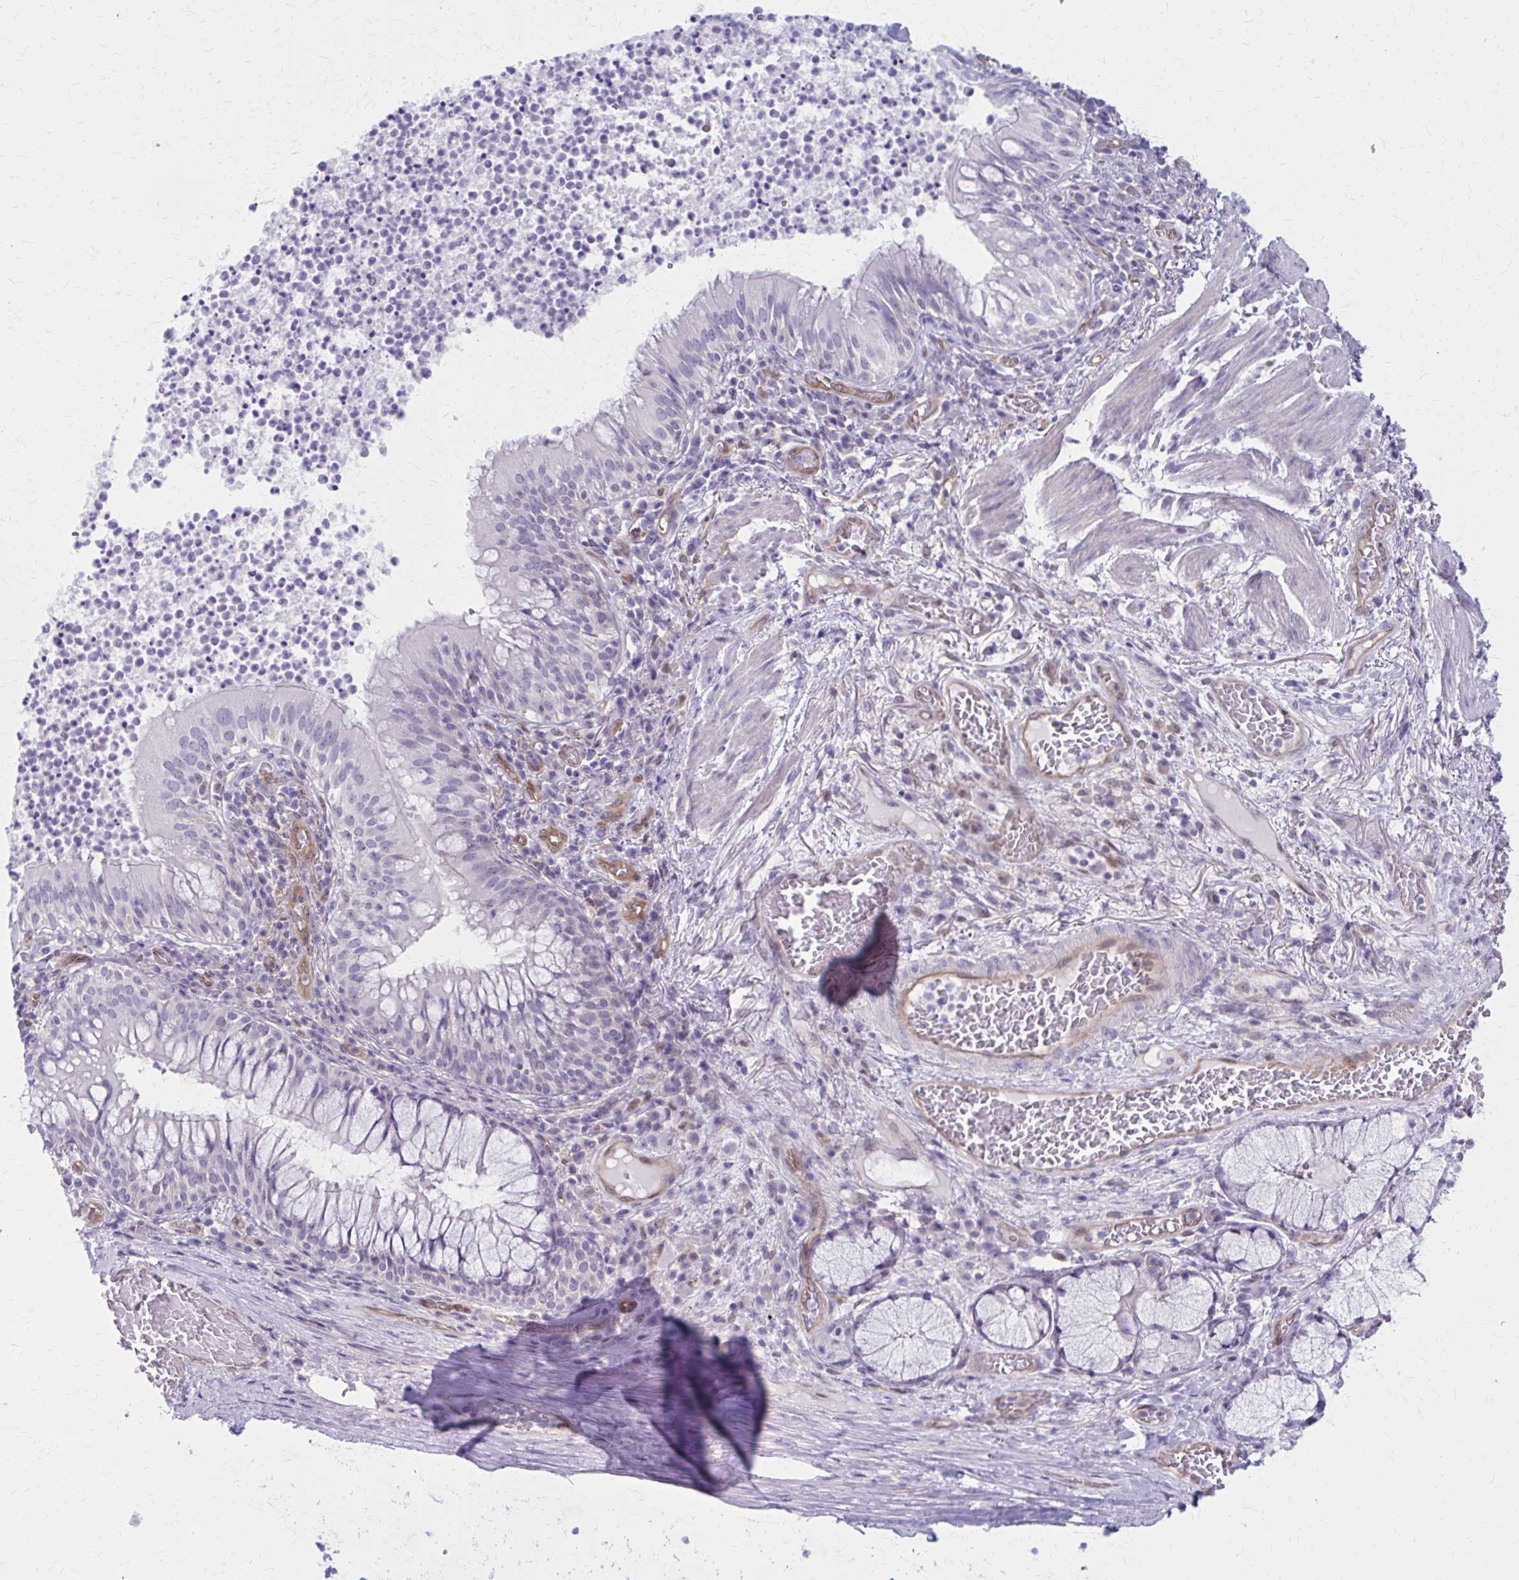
{"staining": {"intensity": "negative", "quantity": "none", "location": "none"}, "tissue": "bronchus", "cell_type": "Respiratory epithelial cells", "image_type": "normal", "snomed": [{"axis": "morphology", "description": "Normal tissue, NOS"}, {"axis": "topography", "description": "Lymph node"}, {"axis": "topography", "description": "Bronchus"}], "caption": "A high-resolution histopathology image shows immunohistochemistry (IHC) staining of benign bronchus, which displays no significant positivity in respiratory epithelial cells. (DAB (3,3'-diaminobenzidine) IHC with hematoxylin counter stain).", "gene": "CLIC2", "patient": {"sex": "male", "age": 56}}